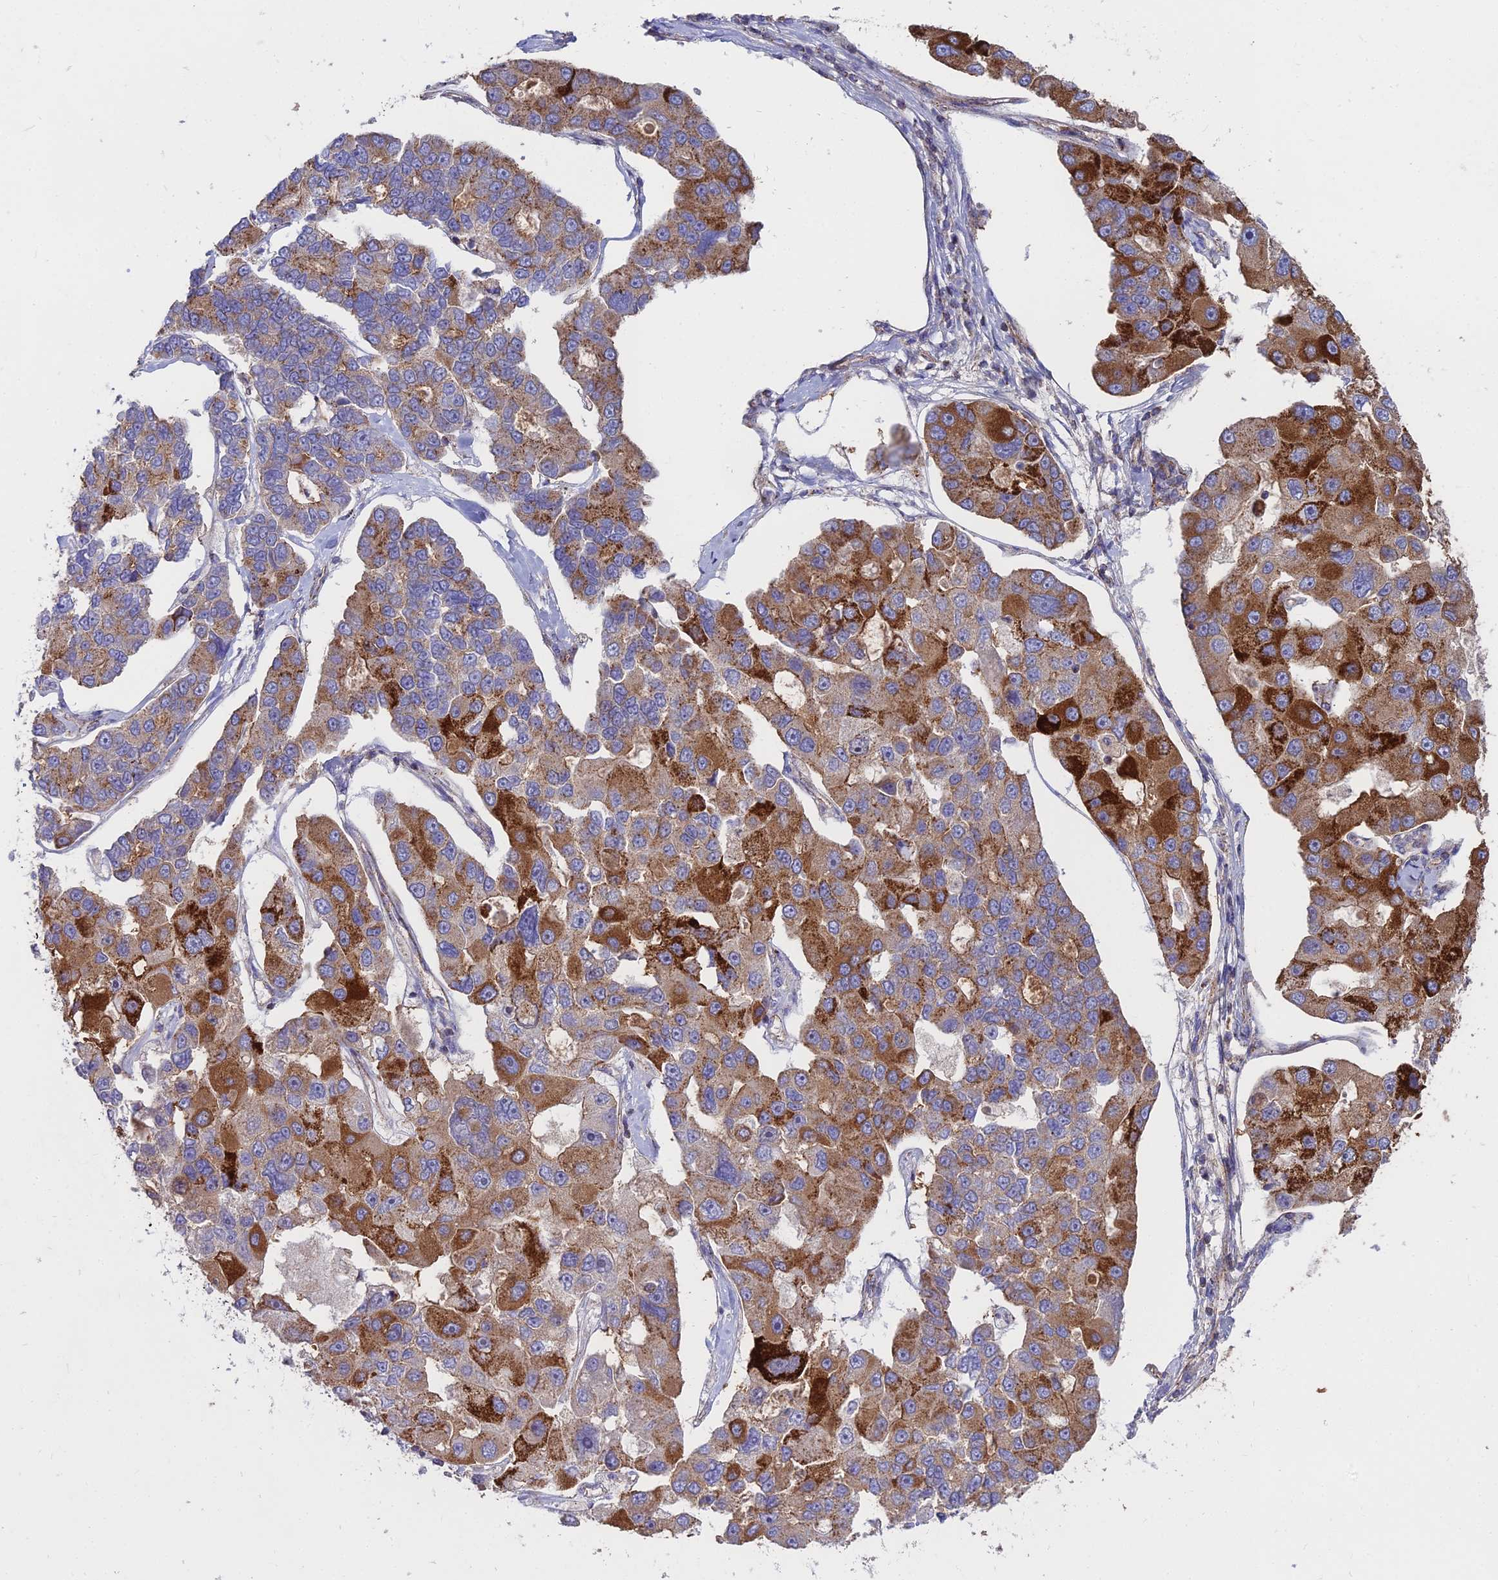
{"staining": {"intensity": "strong", "quantity": "25%-75%", "location": "cytoplasmic/membranous"}, "tissue": "lung cancer", "cell_type": "Tumor cells", "image_type": "cancer", "snomed": [{"axis": "morphology", "description": "Adenocarcinoma, NOS"}, {"axis": "topography", "description": "Lung"}], "caption": "Lung cancer stained with immunohistochemistry reveals strong cytoplasmic/membranous staining in approximately 25%-75% of tumor cells.", "gene": "FRMPD1", "patient": {"sex": "female", "age": 54}}